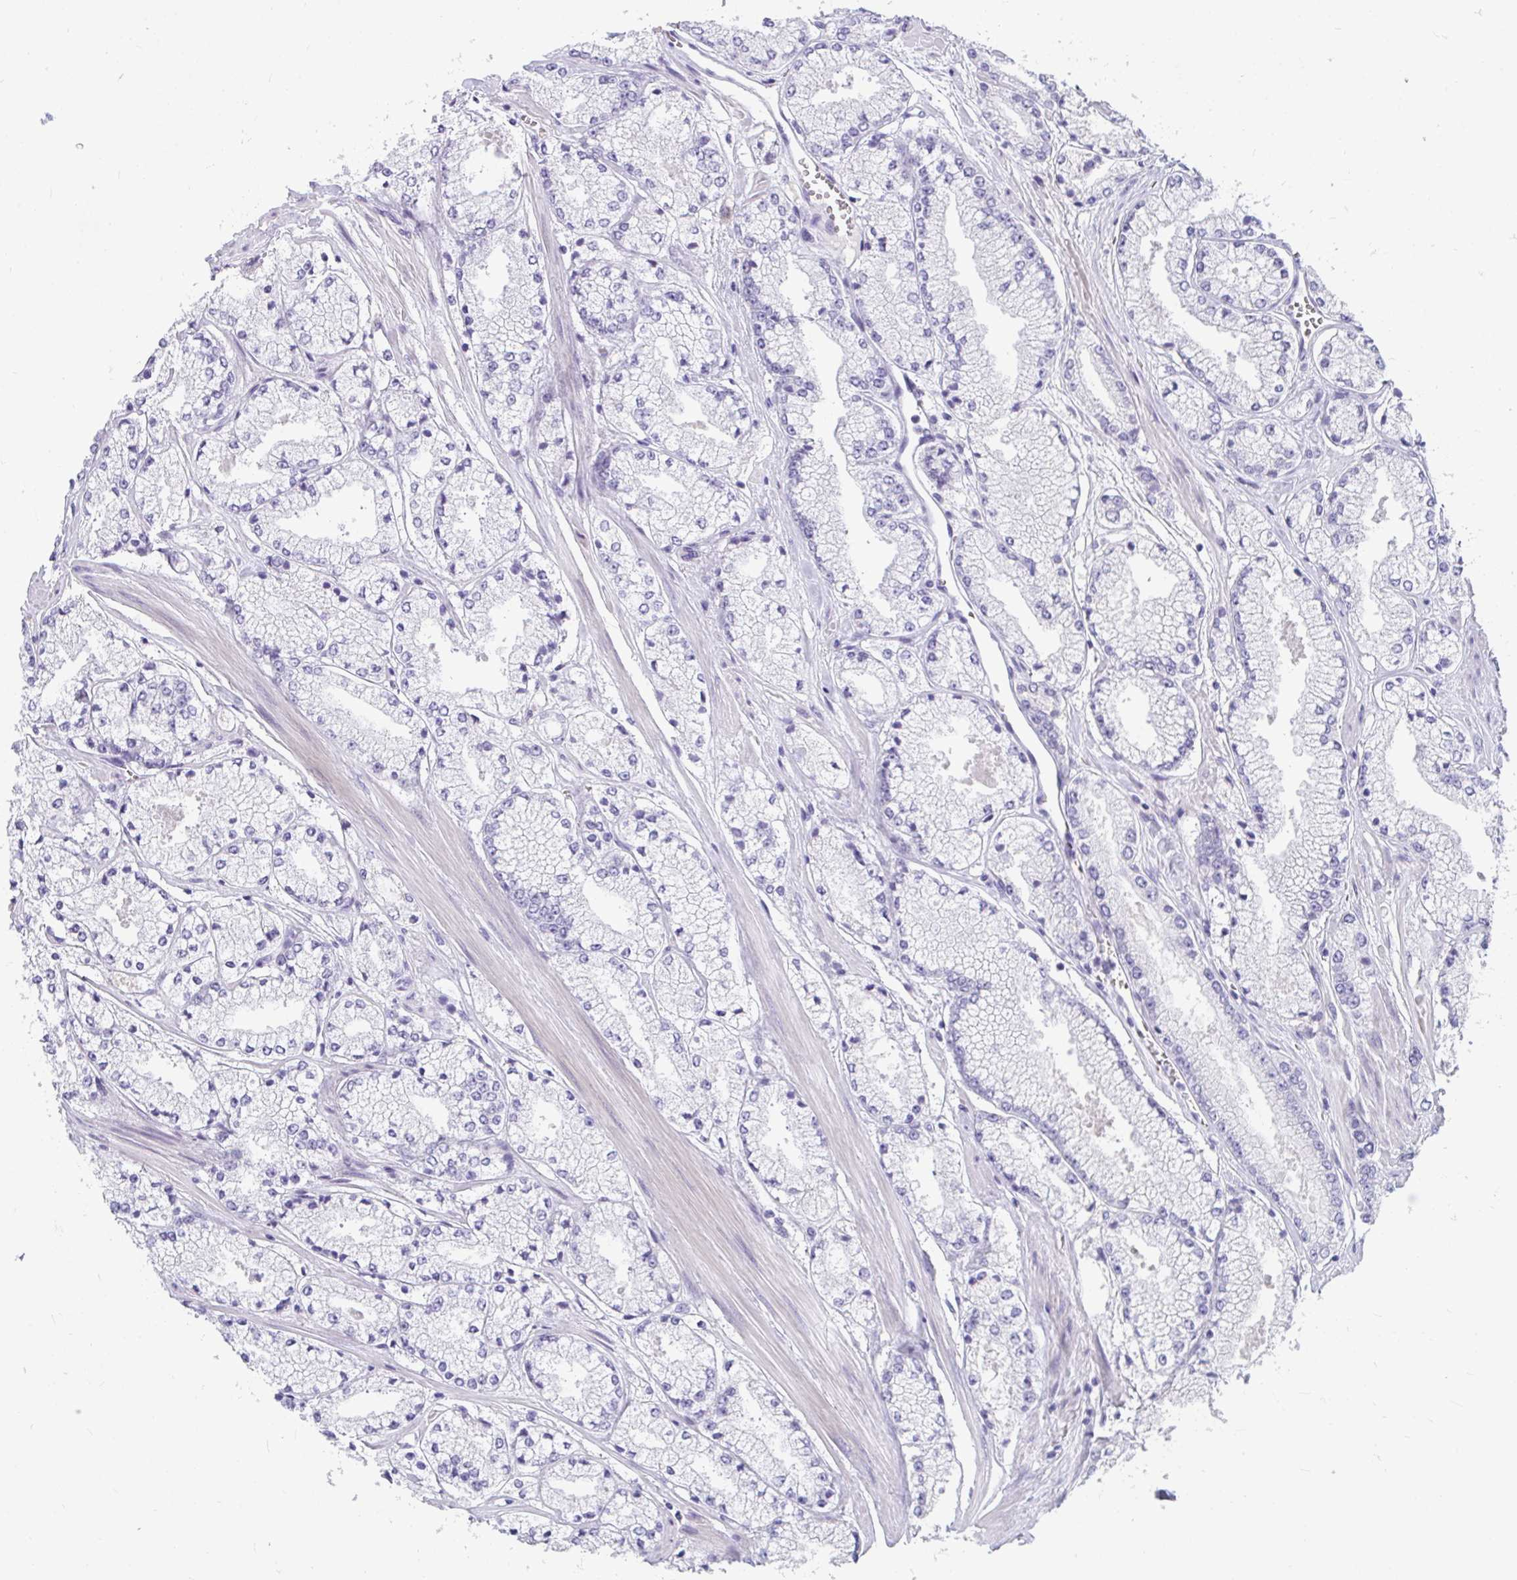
{"staining": {"intensity": "negative", "quantity": "none", "location": "none"}, "tissue": "prostate cancer", "cell_type": "Tumor cells", "image_type": "cancer", "snomed": [{"axis": "morphology", "description": "Adenocarcinoma, High grade"}, {"axis": "topography", "description": "Prostate"}], "caption": "Prostate cancer (high-grade adenocarcinoma) was stained to show a protein in brown. There is no significant staining in tumor cells. Nuclei are stained in blue.", "gene": "TTC30B", "patient": {"sex": "male", "age": 63}}